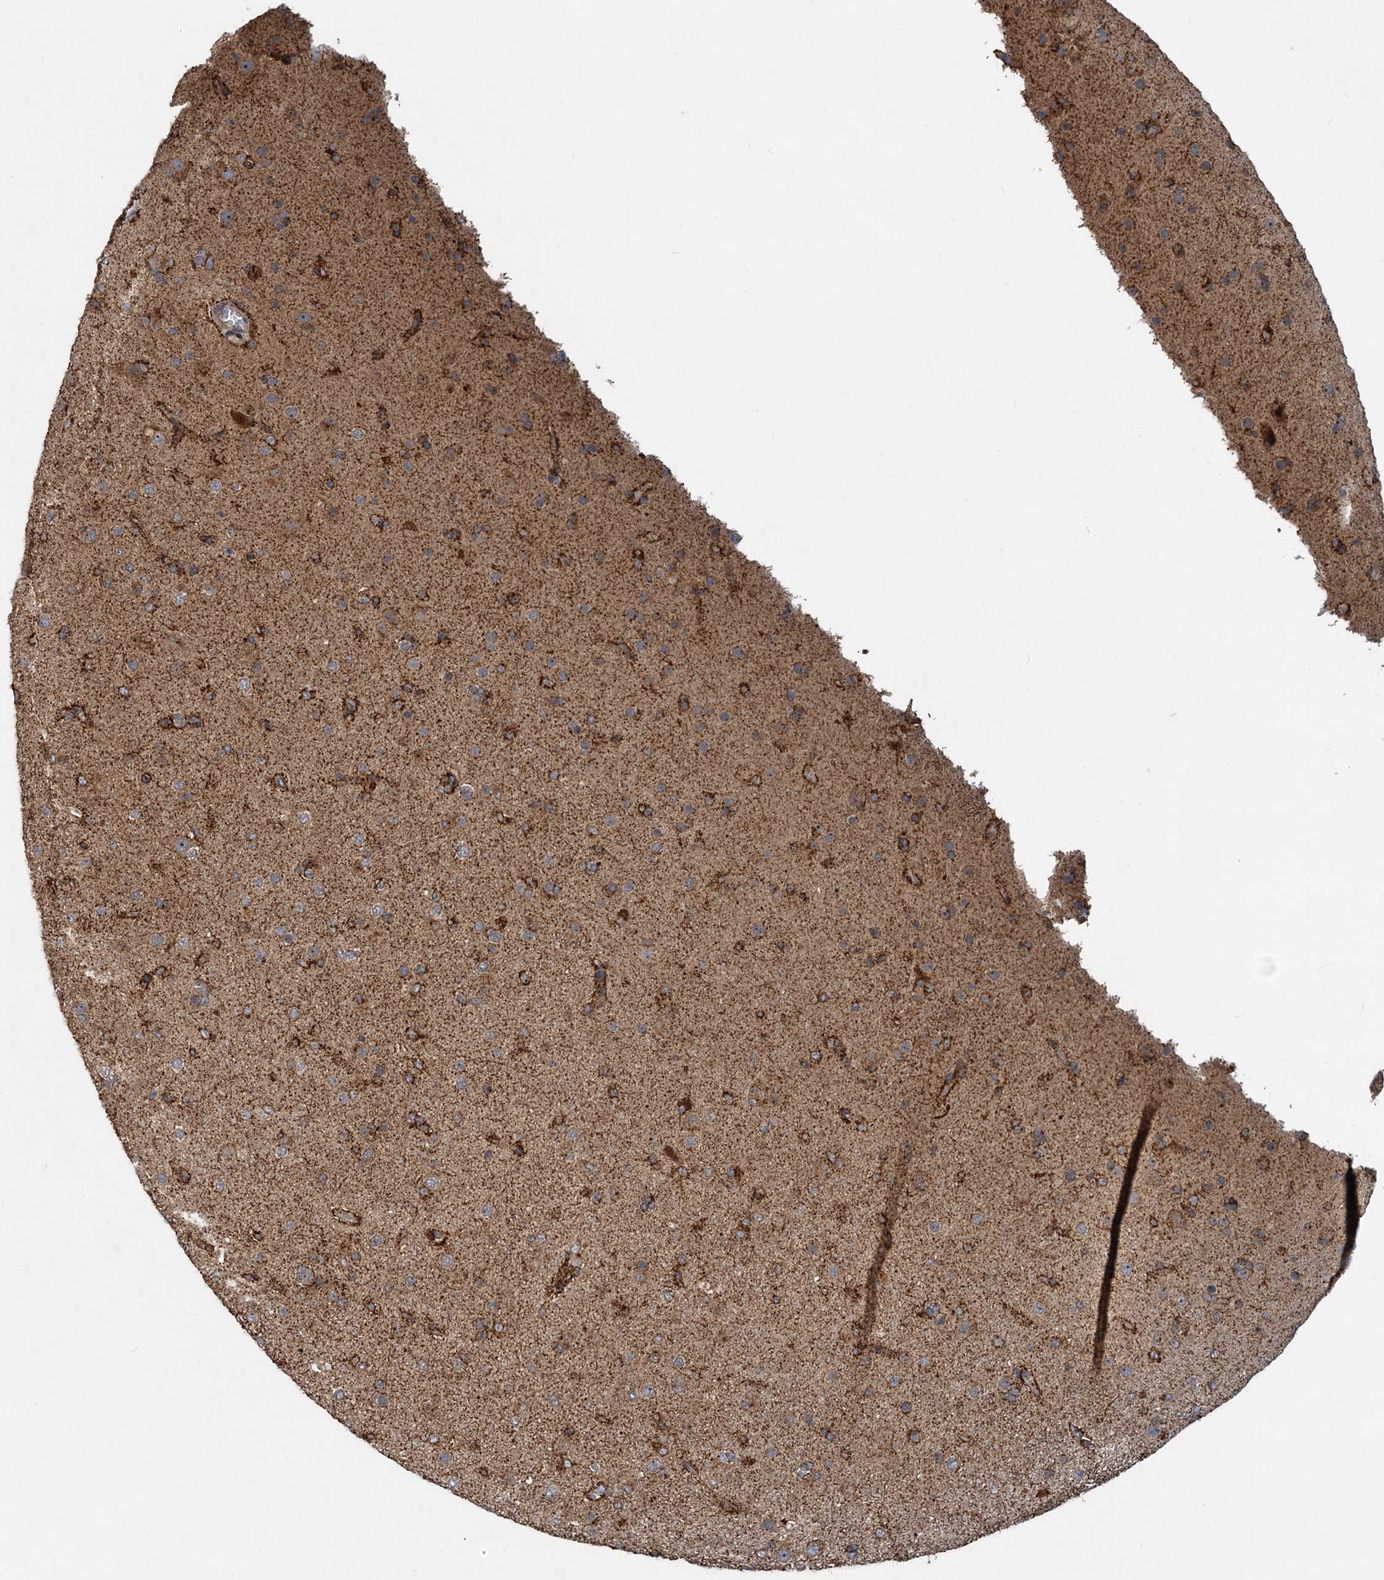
{"staining": {"intensity": "moderate", "quantity": "25%-75%", "location": "cytoplasmic/membranous"}, "tissue": "glioma", "cell_type": "Tumor cells", "image_type": "cancer", "snomed": [{"axis": "morphology", "description": "Glioma, malignant, Low grade"}, {"axis": "topography", "description": "Brain"}], "caption": "Moderate cytoplasmic/membranous expression for a protein is present in about 25%-75% of tumor cells of glioma using immunohistochemistry.", "gene": "CEP68", "patient": {"sex": "male", "age": 65}}